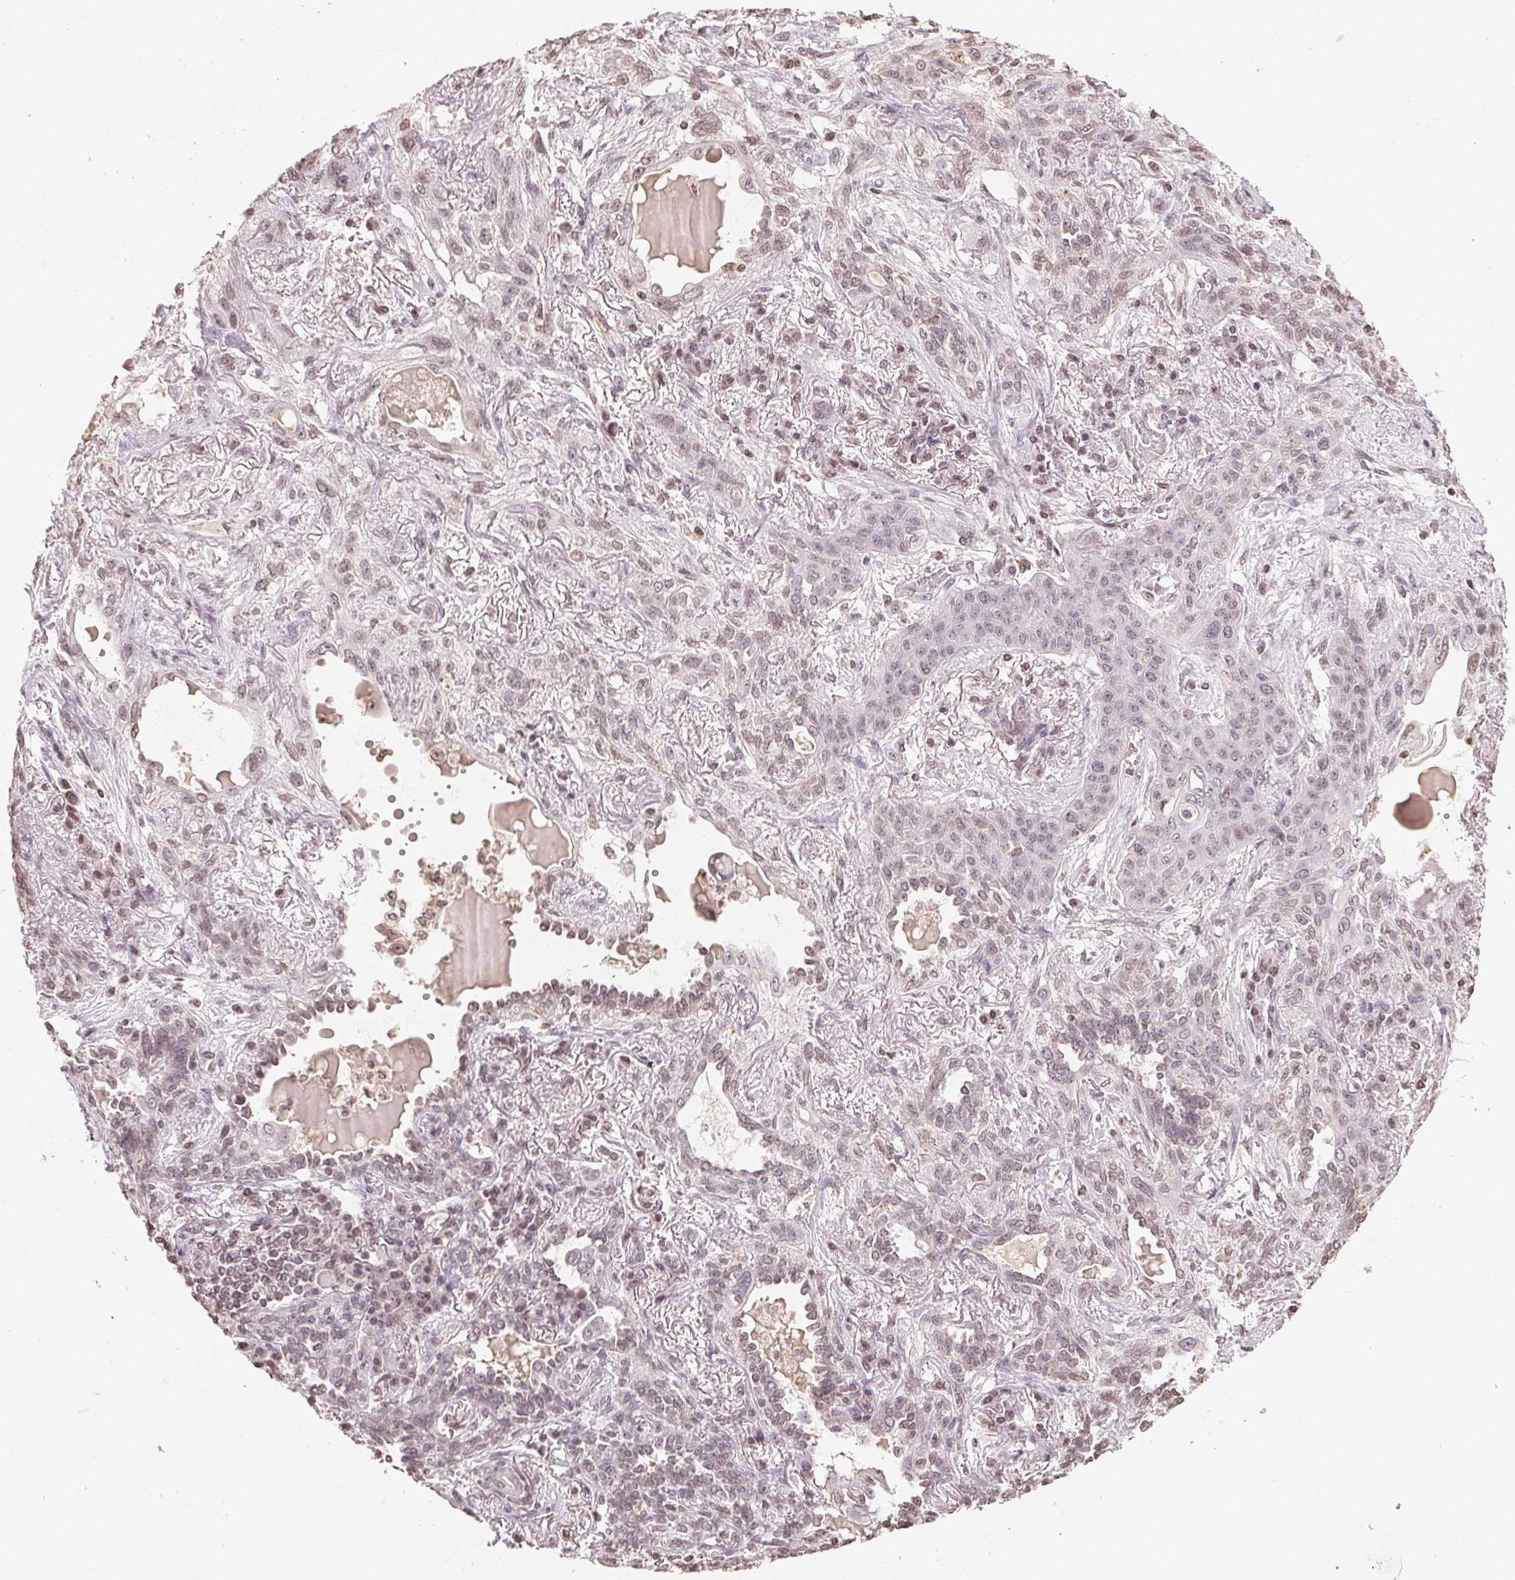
{"staining": {"intensity": "weak", "quantity": "25%-75%", "location": "nuclear"}, "tissue": "lung cancer", "cell_type": "Tumor cells", "image_type": "cancer", "snomed": [{"axis": "morphology", "description": "Squamous cell carcinoma, NOS"}, {"axis": "topography", "description": "Lung"}], "caption": "Tumor cells show weak nuclear staining in approximately 25%-75% of cells in lung cancer.", "gene": "TBP", "patient": {"sex": "female", "age": 70}}